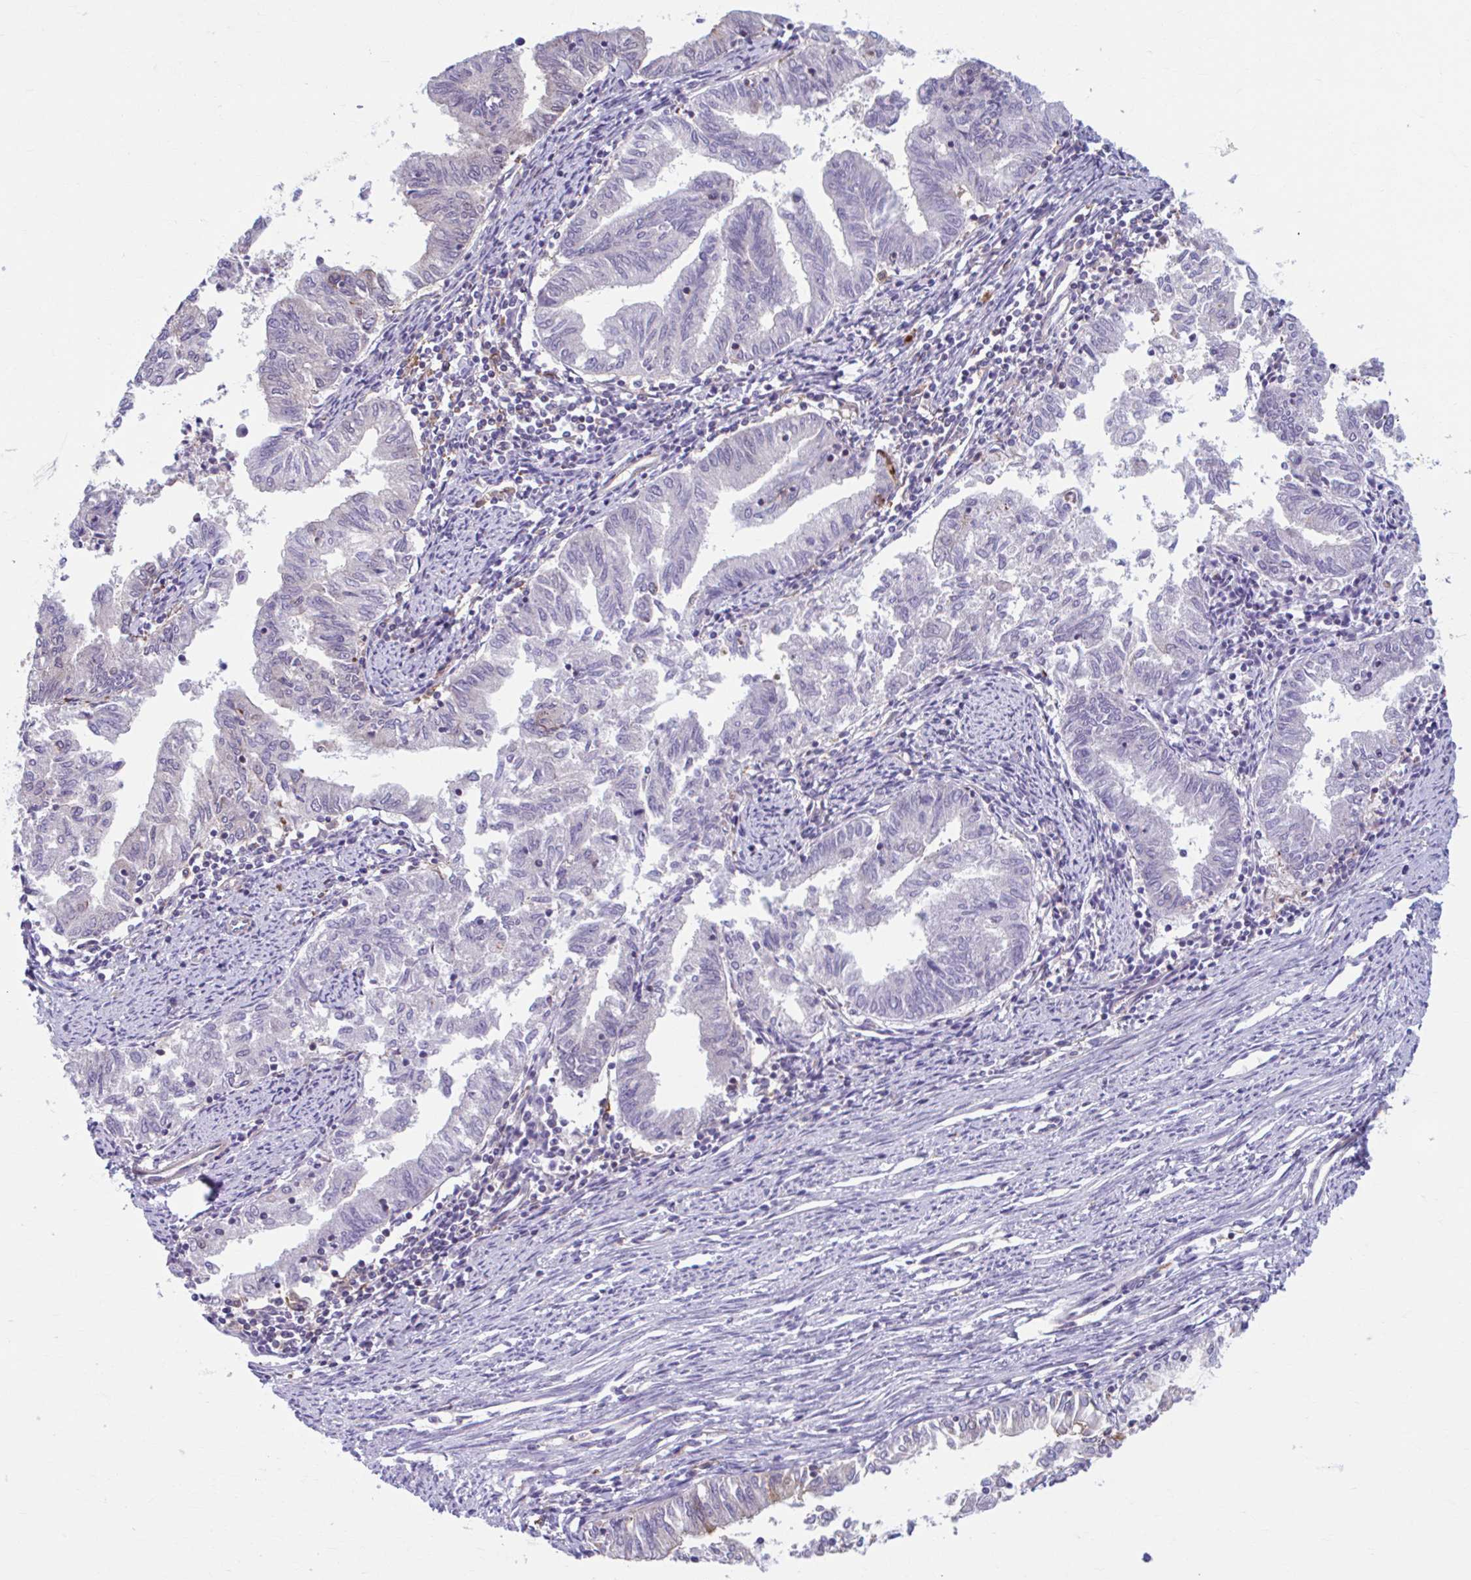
{"staining": {"intensity": "negative", "quantity": "none", "location": "none"}, "tissue": "endometrial cancer", "cell_type": "Tumor cells", "image_type": "cancer", "snomed": [{"axis": "morphology", "description": "Adenocarcinoma, NOS"}, {"axis": "topography", "description": "Endometrium"}], "caption": "Tumor cells are negative for brown protein staining in adenocarcinoma (endometrial).", "gene": "ADAT3", "patient": {"sex": "female", "age": 79}}